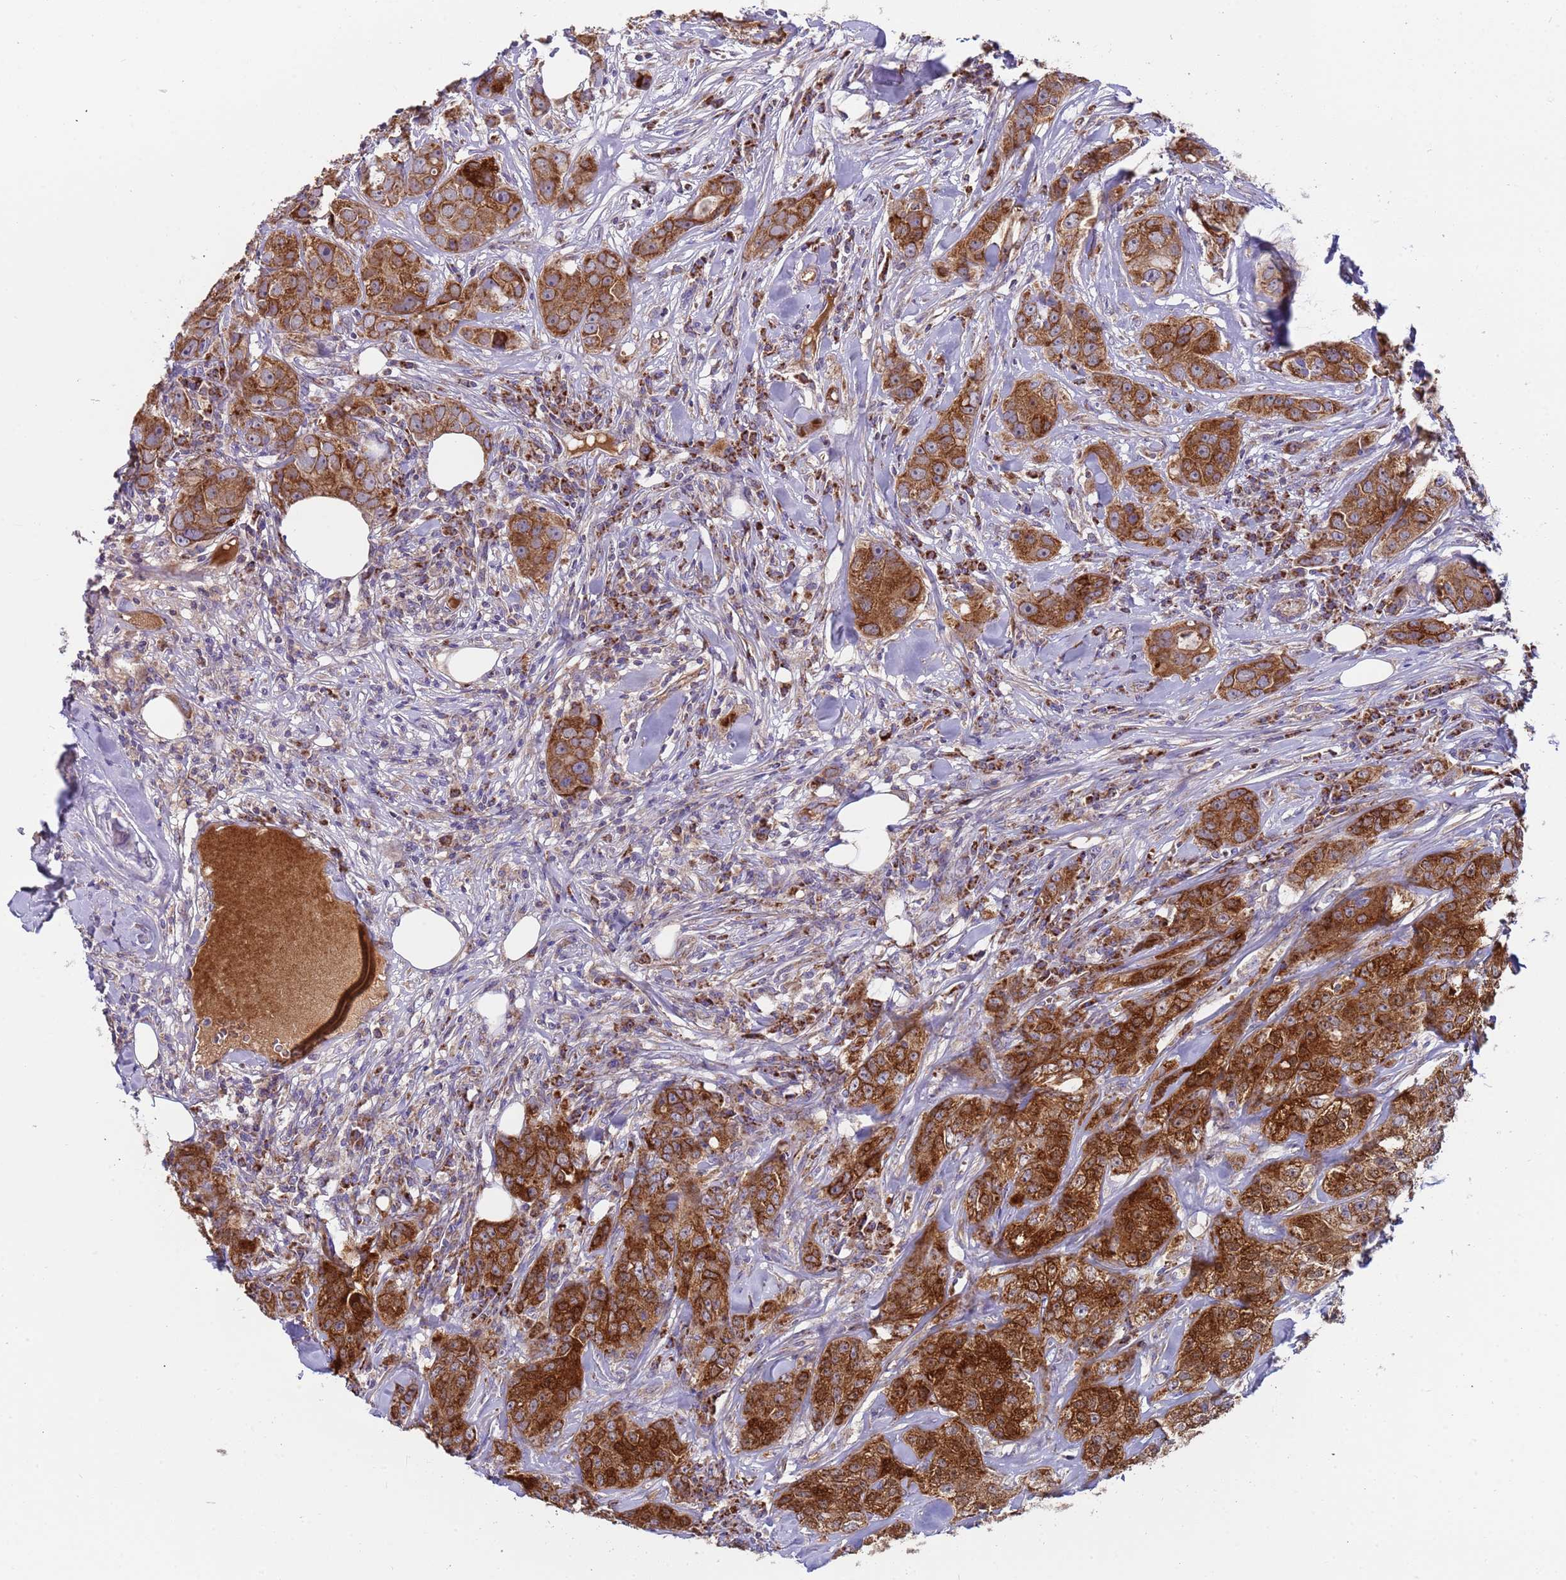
{"staining": {"intensity": "strong", "quantity": ">75%", "location": "cytoplasmic/membranous"}, "tissue": "breast cancer", "cell_type": "Tumor cells", "image_type": "cancer", "snomed": [{"axis": "morphology", "description": "Duct carcinoma"}, {"axis": "topography", "description": "Breast"}], "caption": "Tumor cells reveal high levels of strong cytoplasmic/membranous expression in approximately >75% of cells in human breast cancer. Immunohistochemistry (ihc) stains the protein of interest in brown and the nuclei are stained blue.", "gene": "TMEM126A", "patient": {"sex": "female", "age": 43}}